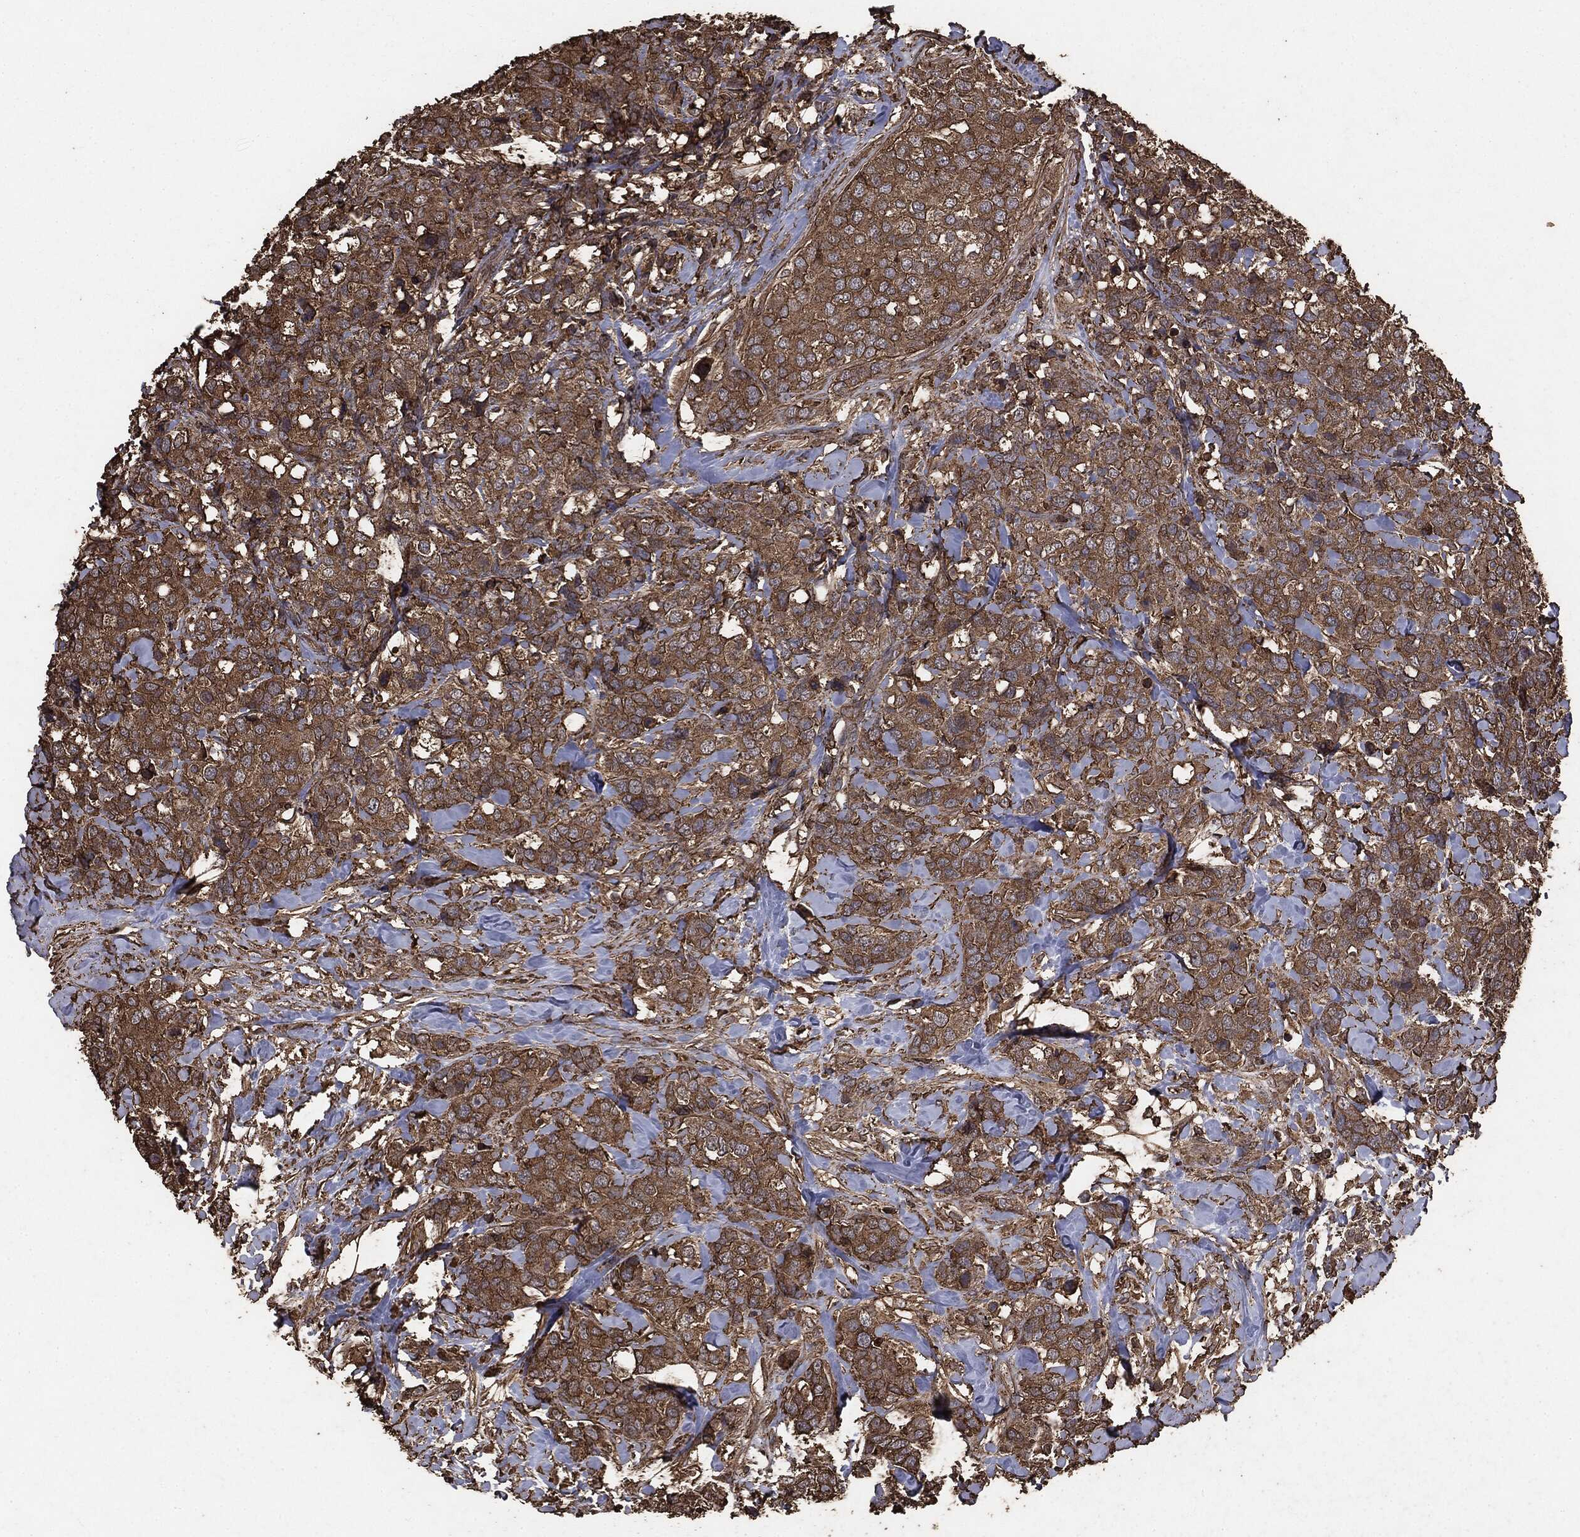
{"staining": {"intensity": "moderate", "quantity": ">75%", "location": "cytoplasmic/membranous"}, "tissue": "breast cancer", "cell_type": "Tumor cells", "image_type": "cancer", "snomed": [{"axis": "morphology", "description": "Lobular carcinoma"}, {"axis": "topography", "description": "Breast"}], "caption": "Protein staining displays moderate cytoplasmic/membranous staining in about >75% of tumor cells in breast cancer (lobular carcinoma).", "gene": "MTOR", "patient": {"sex": "female", "age": 59}}